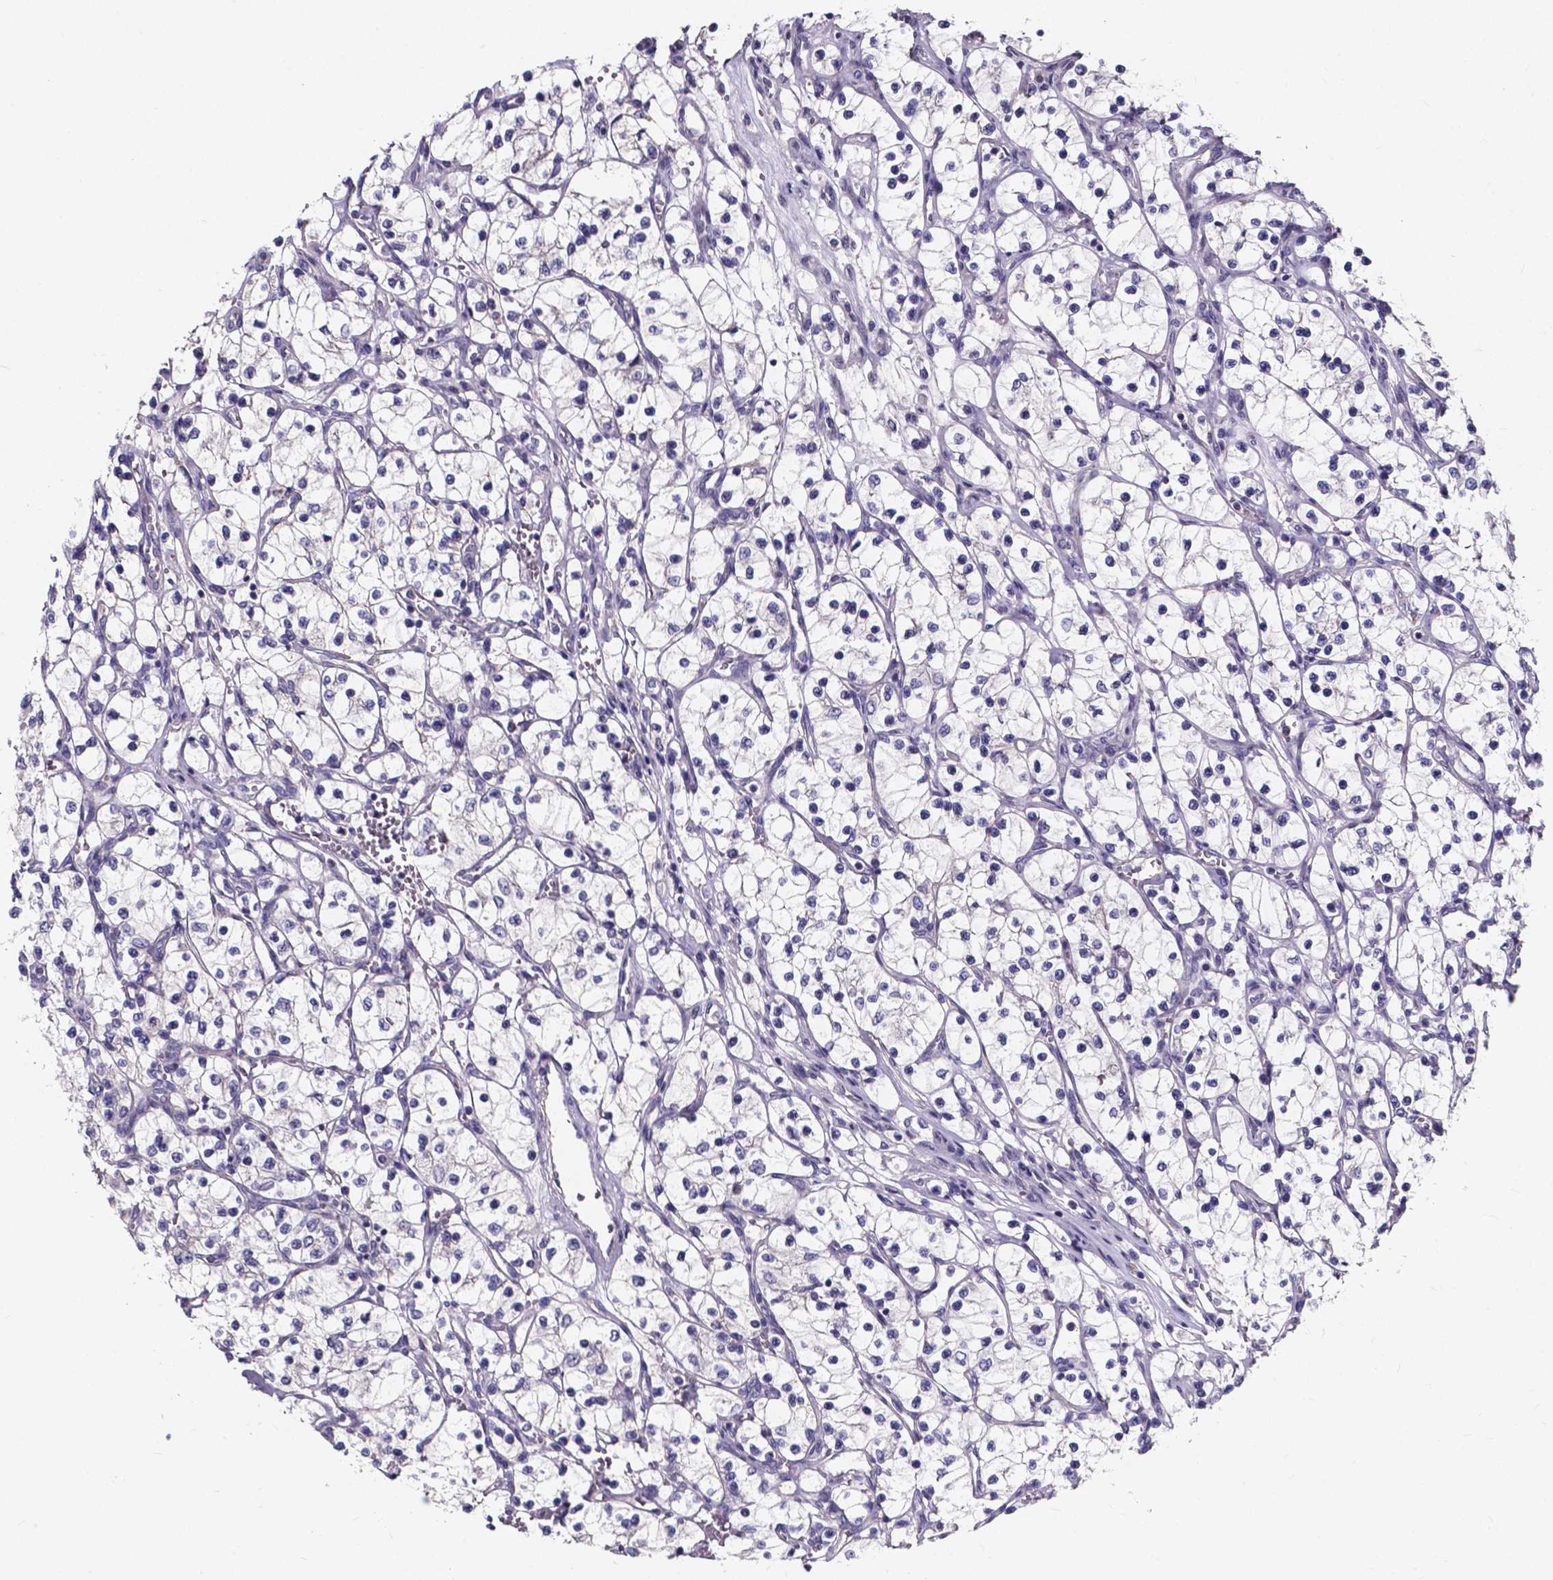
{"staining": {"intensity": "negative", "quantity": "none", "location": "none"}, "tissue": "renal cancer", "cell_type": "Tumor cells", "image_type": "cancer", "snomed": [{"axis": "morphology", "description": "Adenocarcinoma, NOS"}, {"axis": "topography", "description": "Kidney"}], "caption": "Image shows no significant protein staining in tumor cells of renal cancer (adenocarcinoma).", "gene": "SPOCD1", "patient": {"sex": "female", "age": 69}}